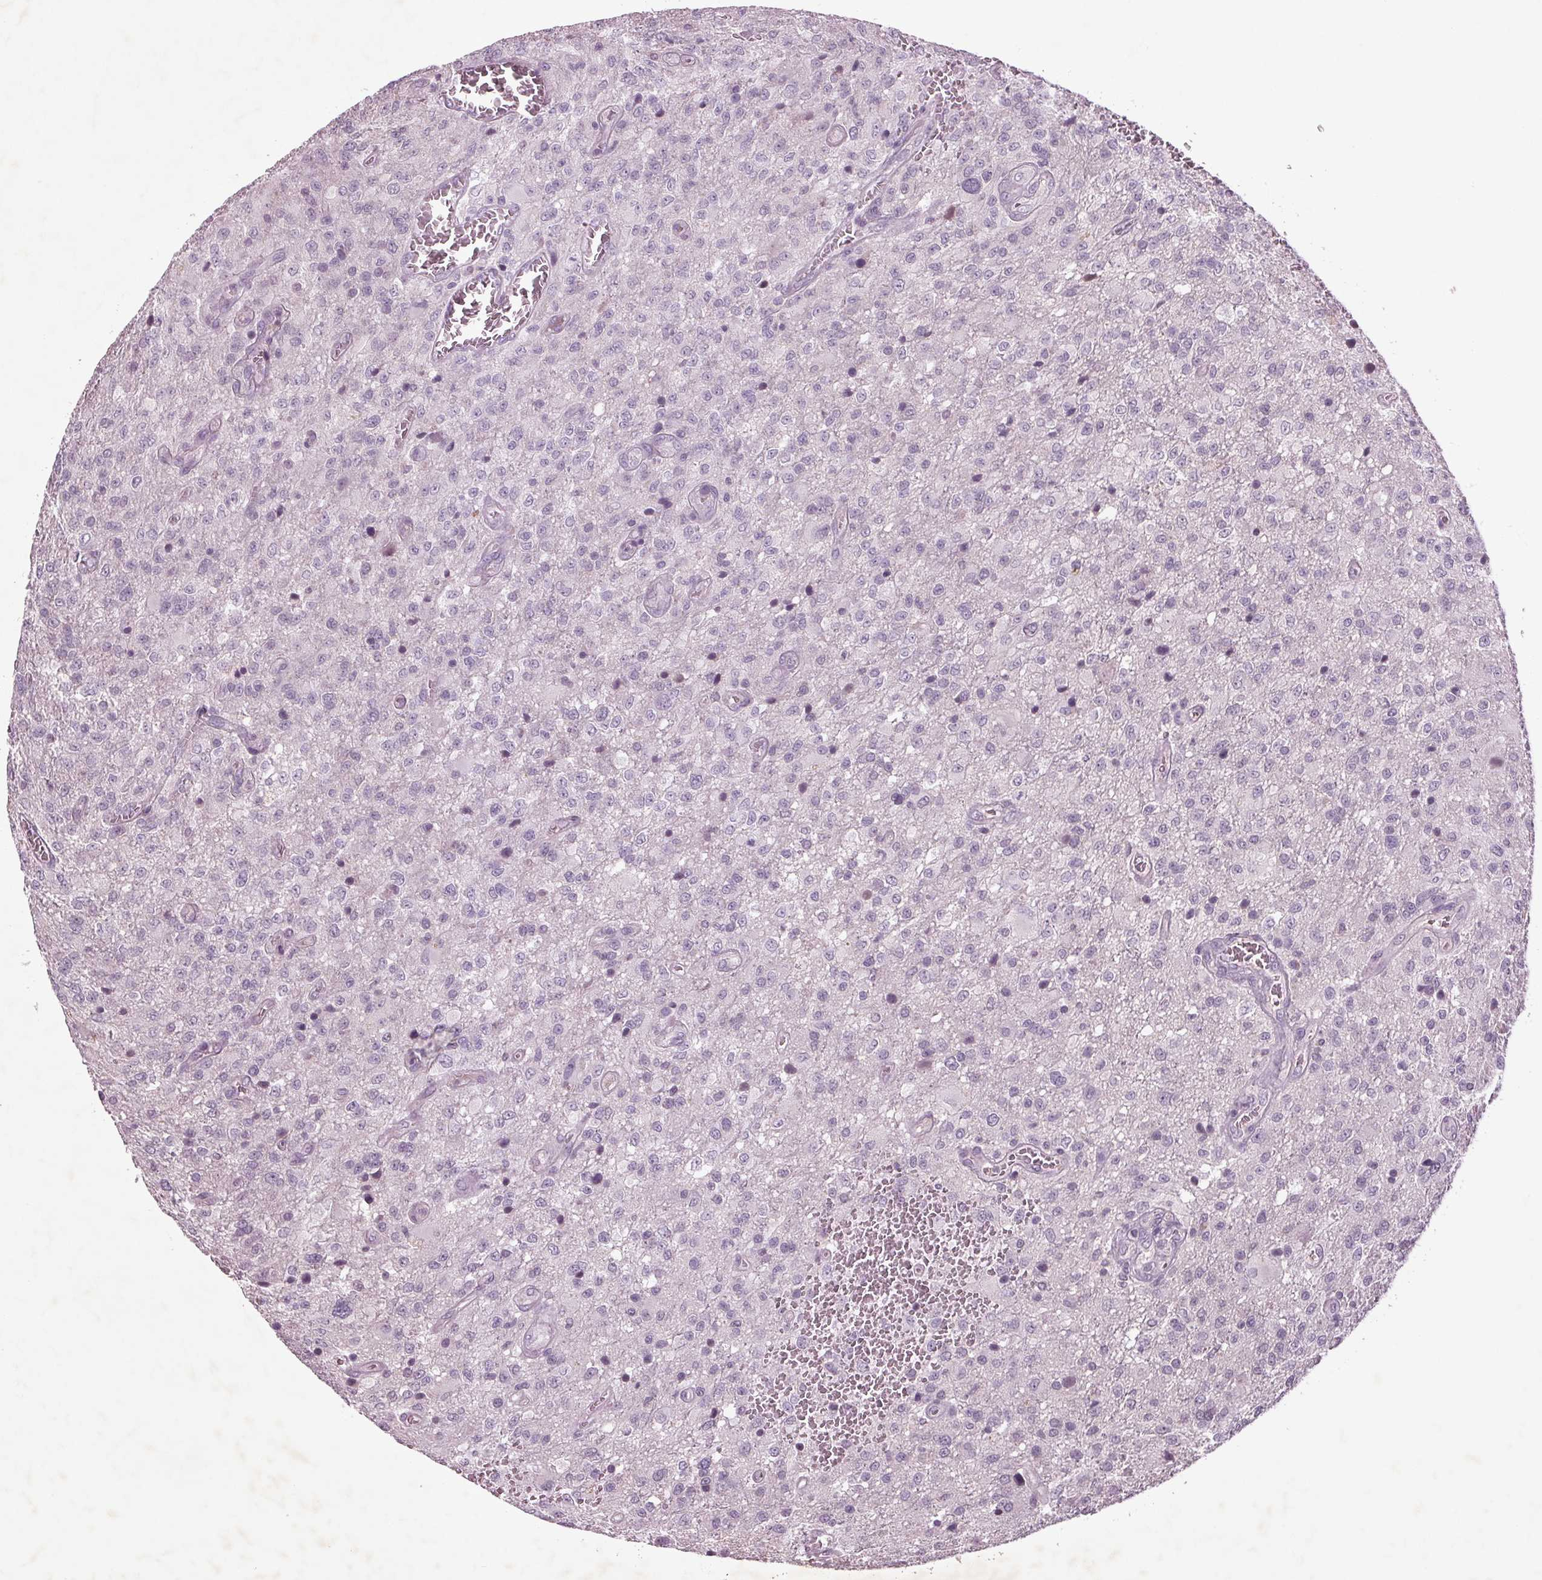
{"staining": {"intensity": "negative", "quantity": "none", "location": "none"}, "tissue": "glioma", "cell_type": "Tumor cells", "image_type": "cancer", "snomed": [{"axis": "morphology", "description": "Glioma, malignant, Low grade"}, {"axis": "topography", "description": "Brain"}], "caption": "A micrograph of human glioma is negative for staining in tumor cells. Brightfield microscopy of IHC stained with DAB (3,3'-diaminobenzidine) (brown) and hematoxylin (blue), captured at high magnification.", "gene": "BHLHE22", "patient": {"sex": "male", "age": 66}}